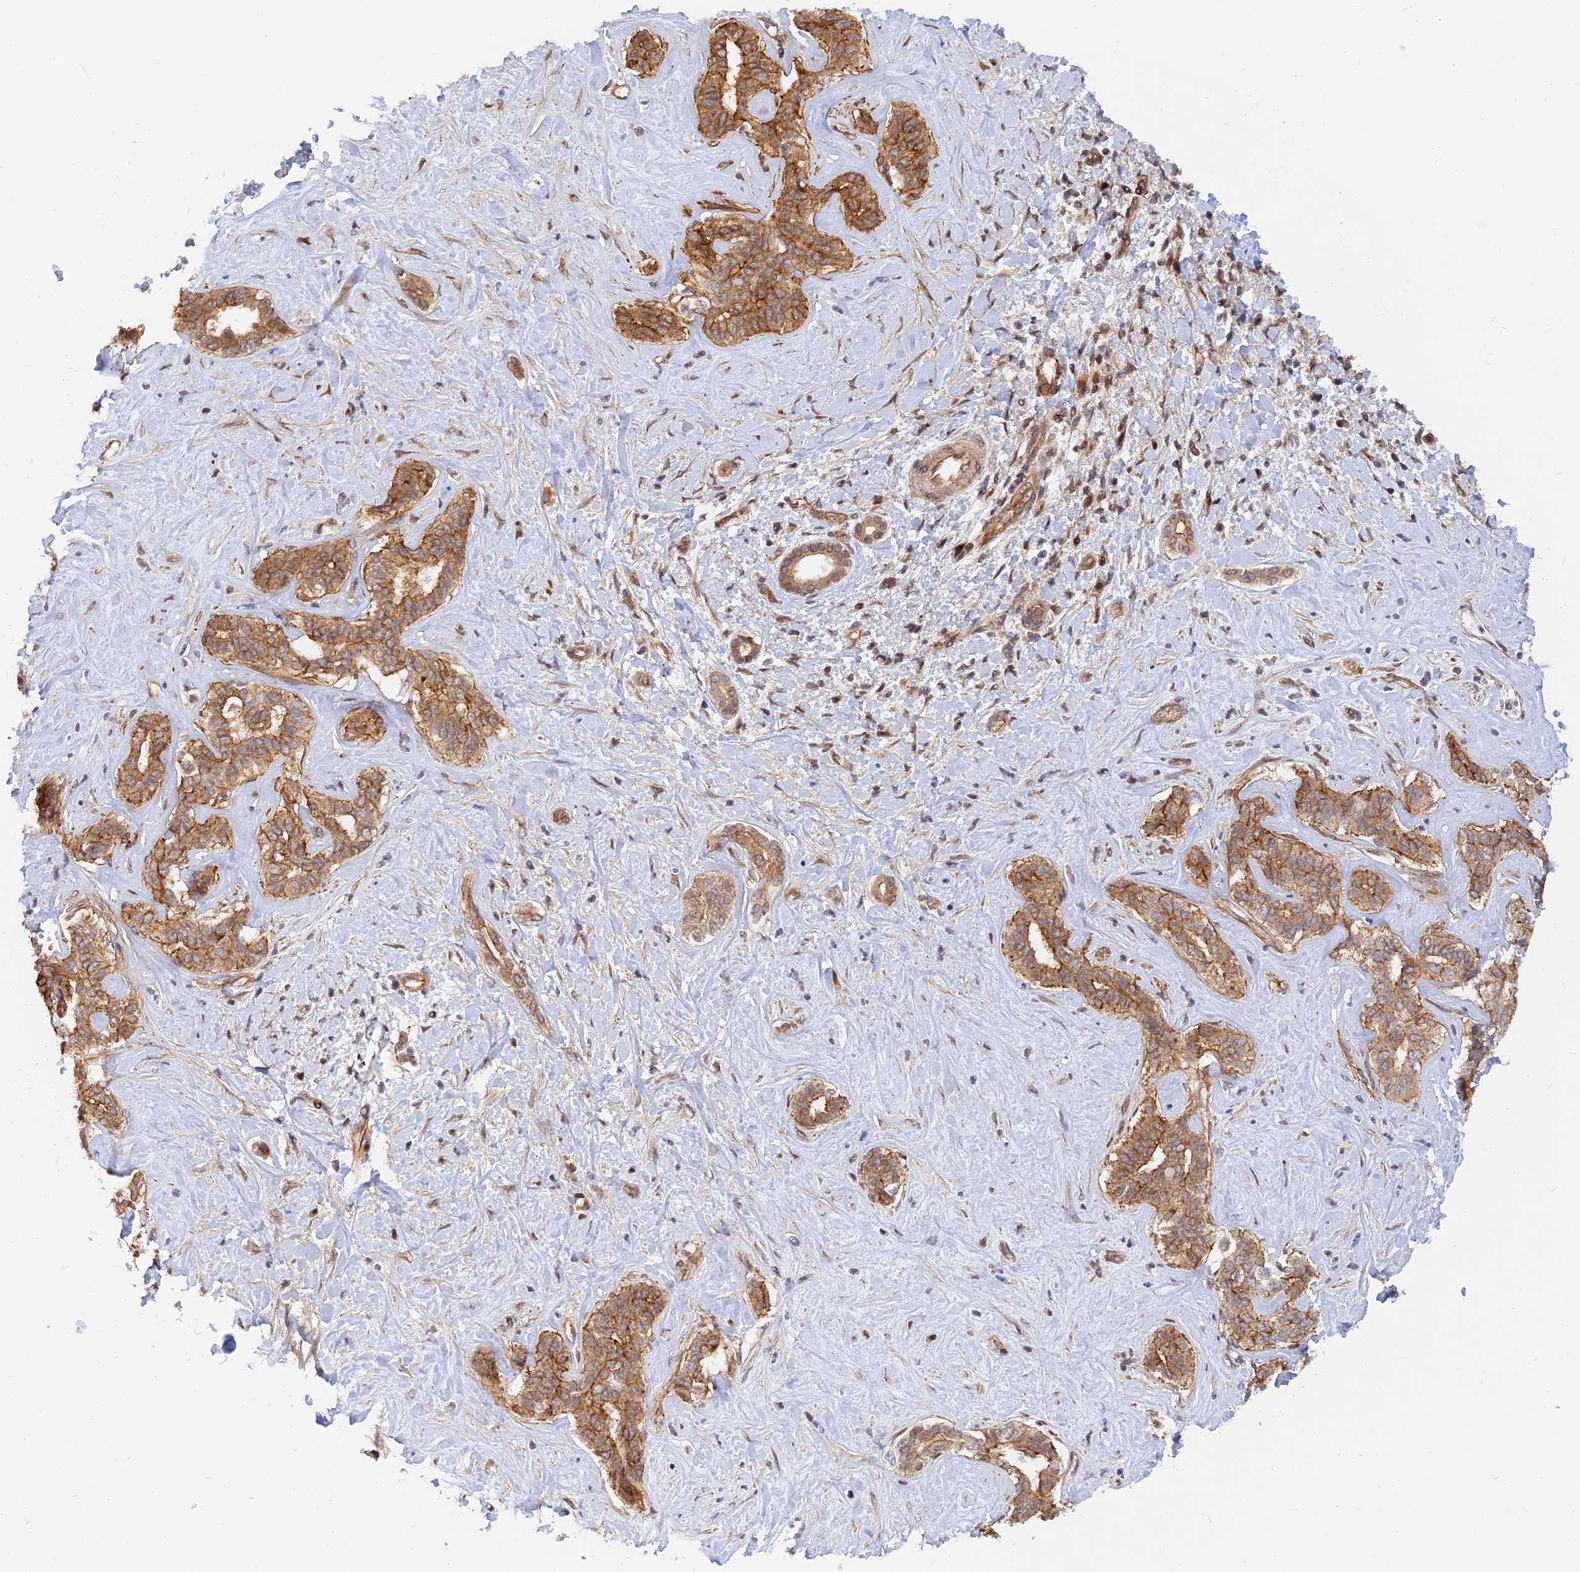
{"staining": {"intensity": "strong", "quantity": ">75%", "location": "cytoplasmic/membranous"}, "tissue": "liver cancer", "cell_type": "Tumor cells", "image_type": "cancer", "snomed": [{"axis": "morphology", "description": "Cholangiocarcinoma"}, {"axis": "topography", "description": "Liver"}], "caption": "Protein expression analysis of liver cancer shows strong cytoplasmic/membranous staining in about >75% of tumor cells.", "gene": "WDR41", "patient": {"sex": "female", "age": 77}}